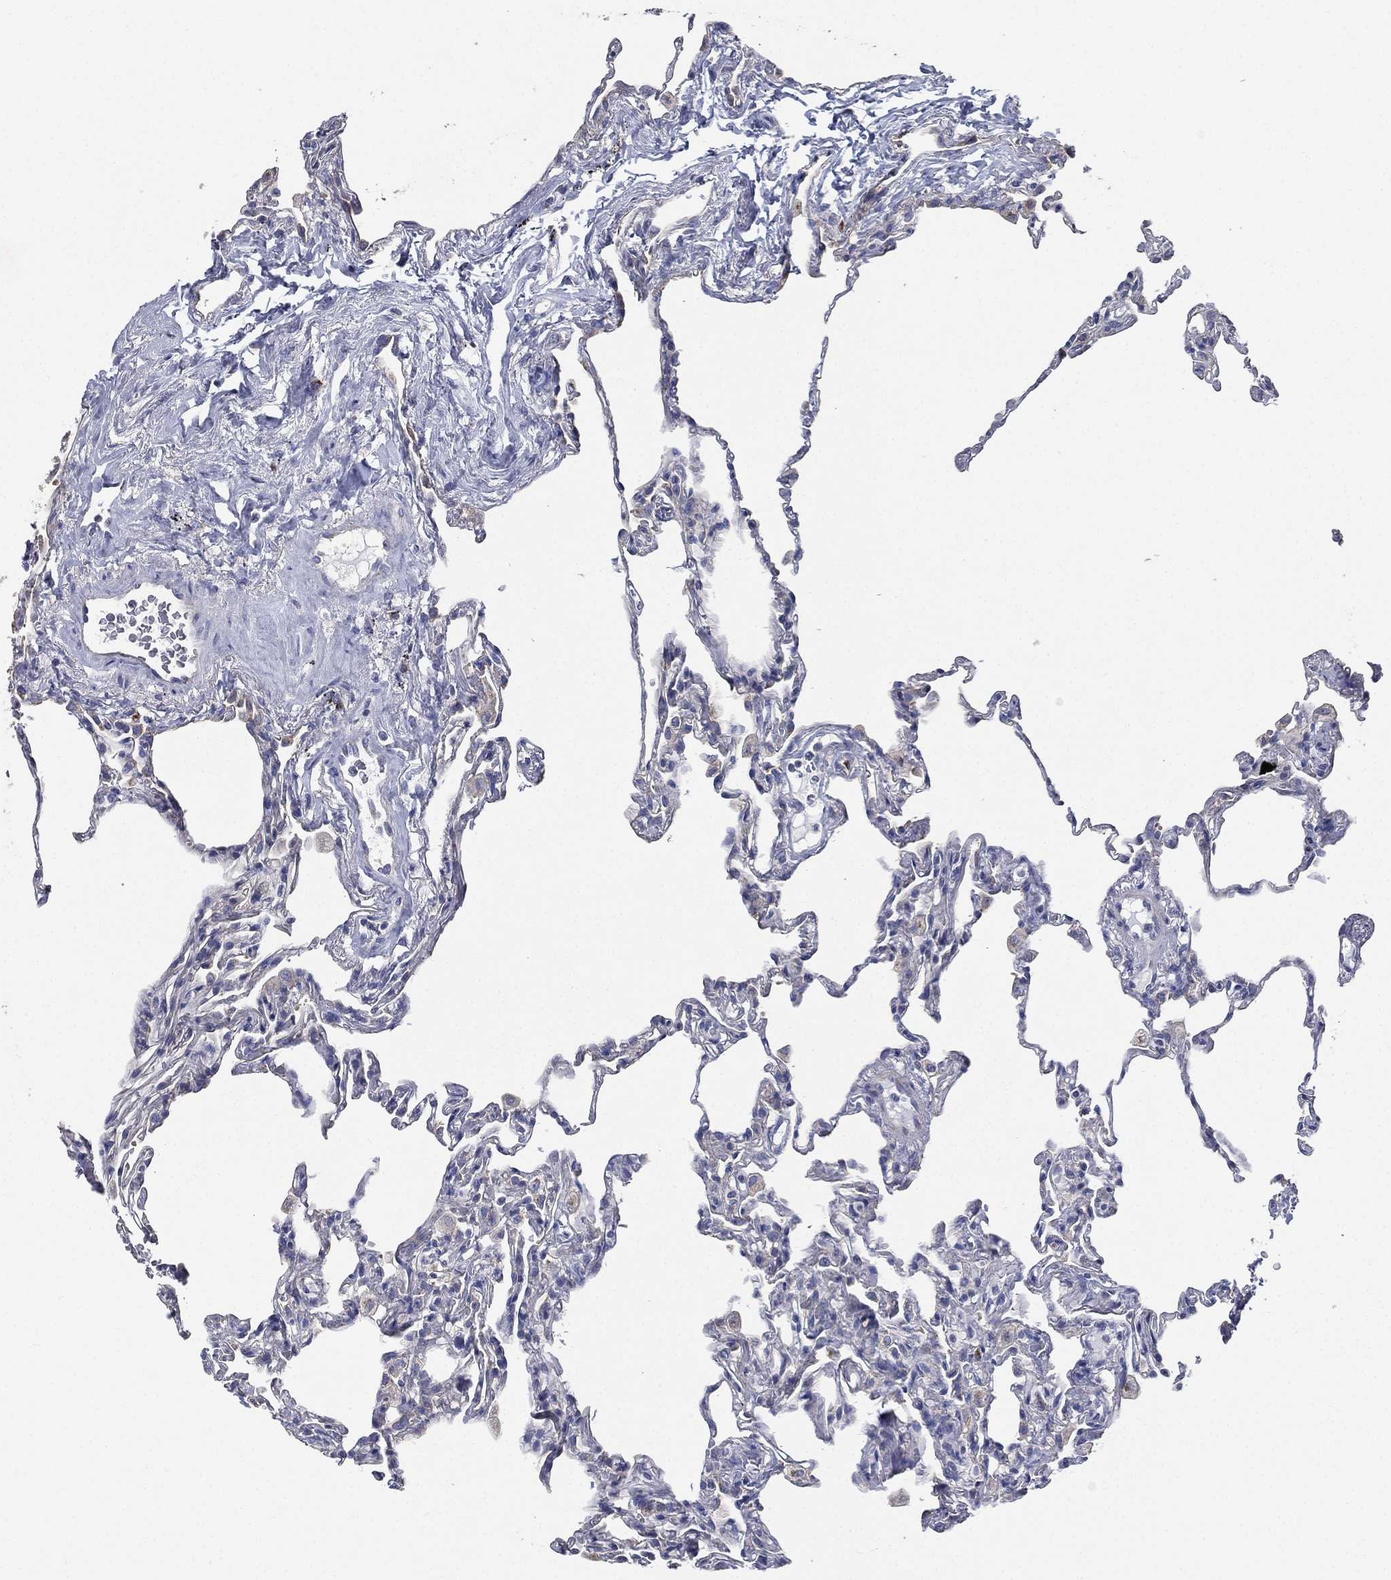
{"staining": {"intensity": "negative", "quantity": "none", "location": "none"}, "tissue": "lung", "cell_type": "Alveolar cells", "image_type": "normal", "snomed": [{"axis": "morphology", "description": "Normal tissue, NOS"}, {"axis": "topography", "description": "Lung"}], "caption": "Immunohistochemistry of normal human lung shows no staining in alveolar cells.", "gene": "ATP8A2", "patient": {"sex": "female", "age": 57}}